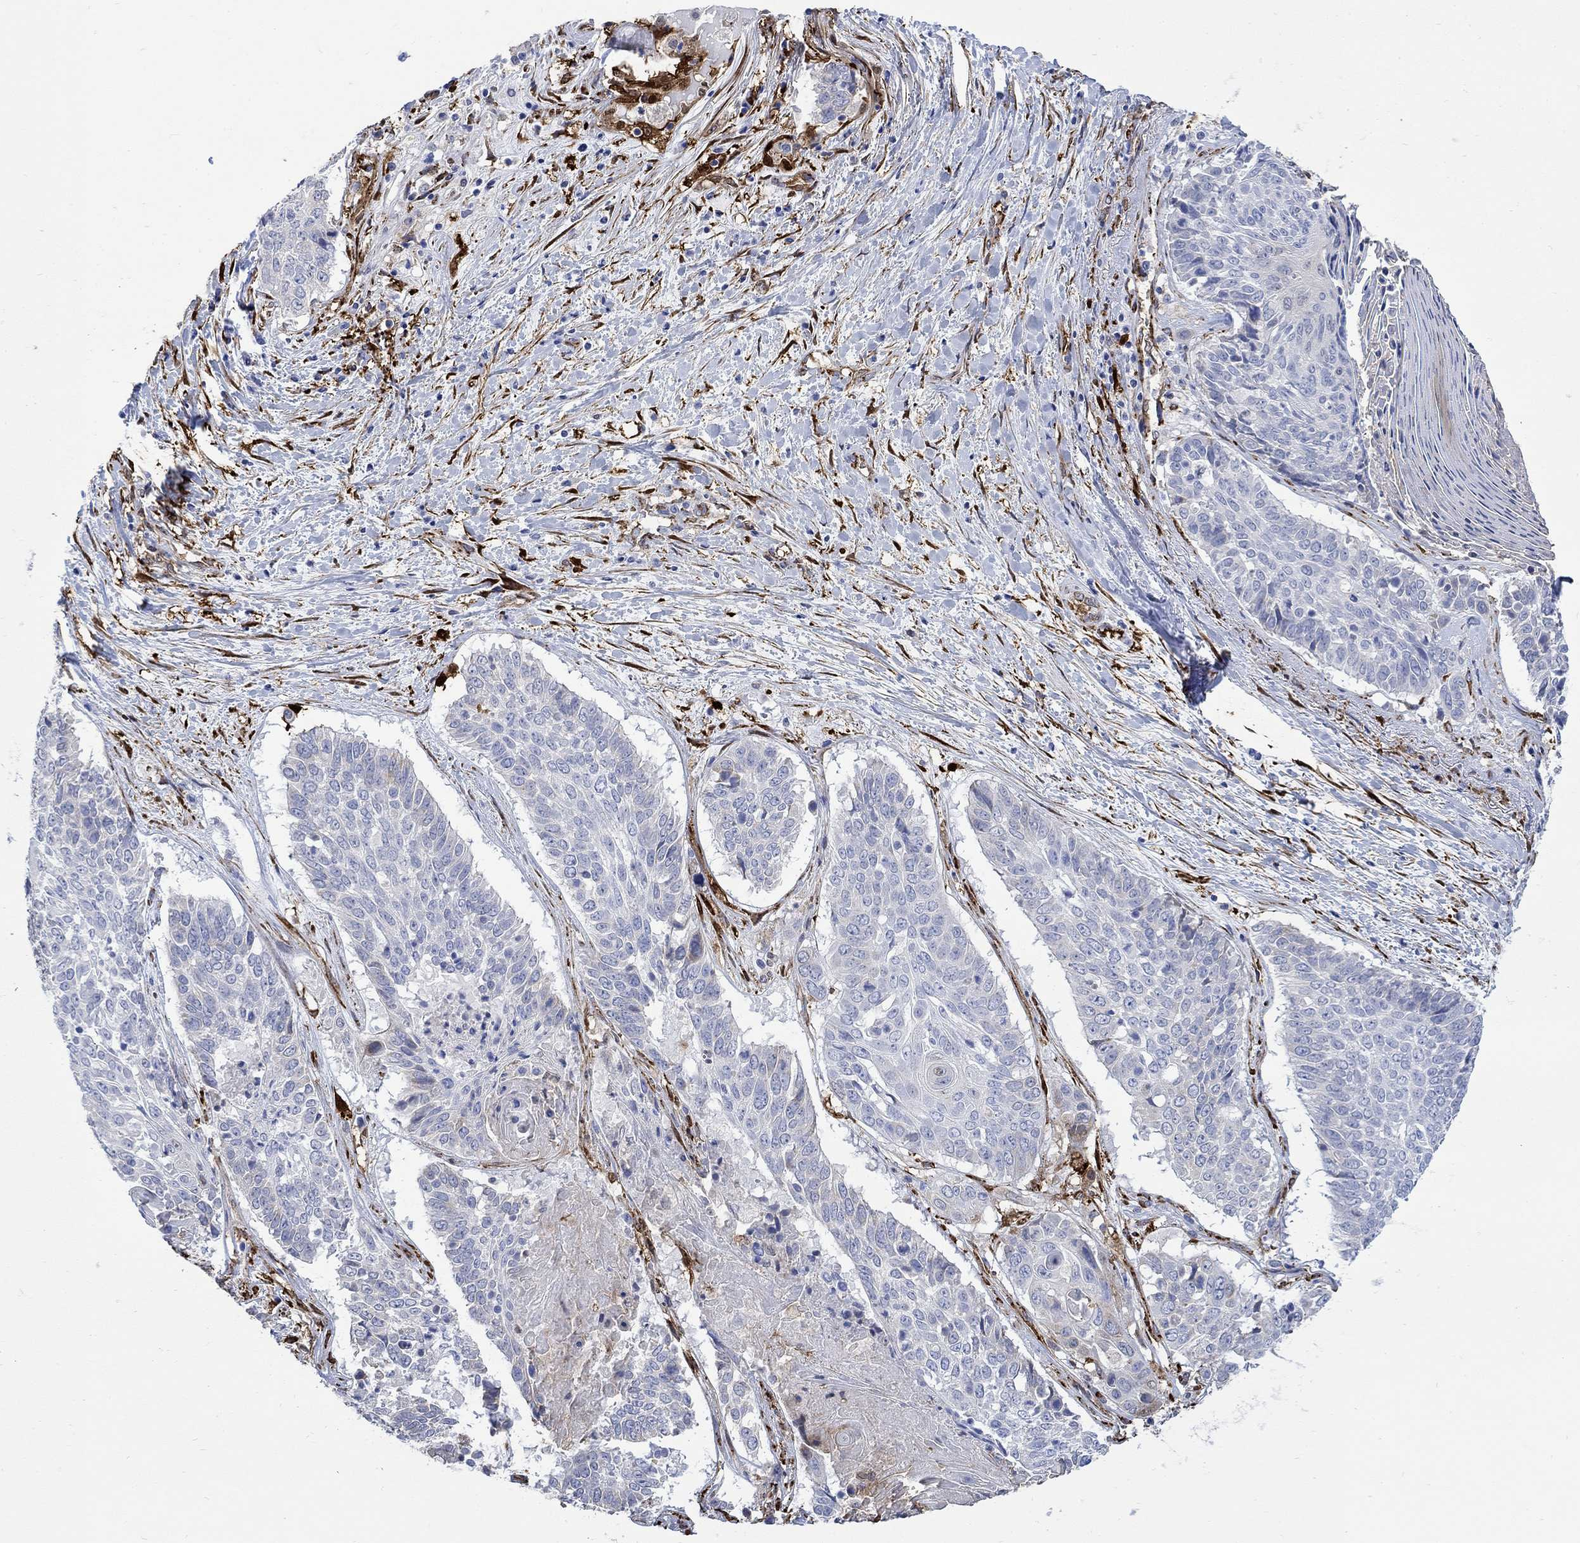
{"staining": {"intensity": "negative", "quantity": "none", "location": "none"}, "tissue": "lung cancer", "cell_type": "Tumor cells", "image_type": "cancer", "snomed": [{"axis": "morphology", "description": "Squamous cell carcinoma, NOS"}, {"axis": "topography", "description": "Lung"}], "caption": "Squamous cell carcinoma (lung) was stained to show a protein in brown. There is no significant positivity in tumor cells.", "gene": "TGM2", "patient": {"sex": "male", "age": 64}}